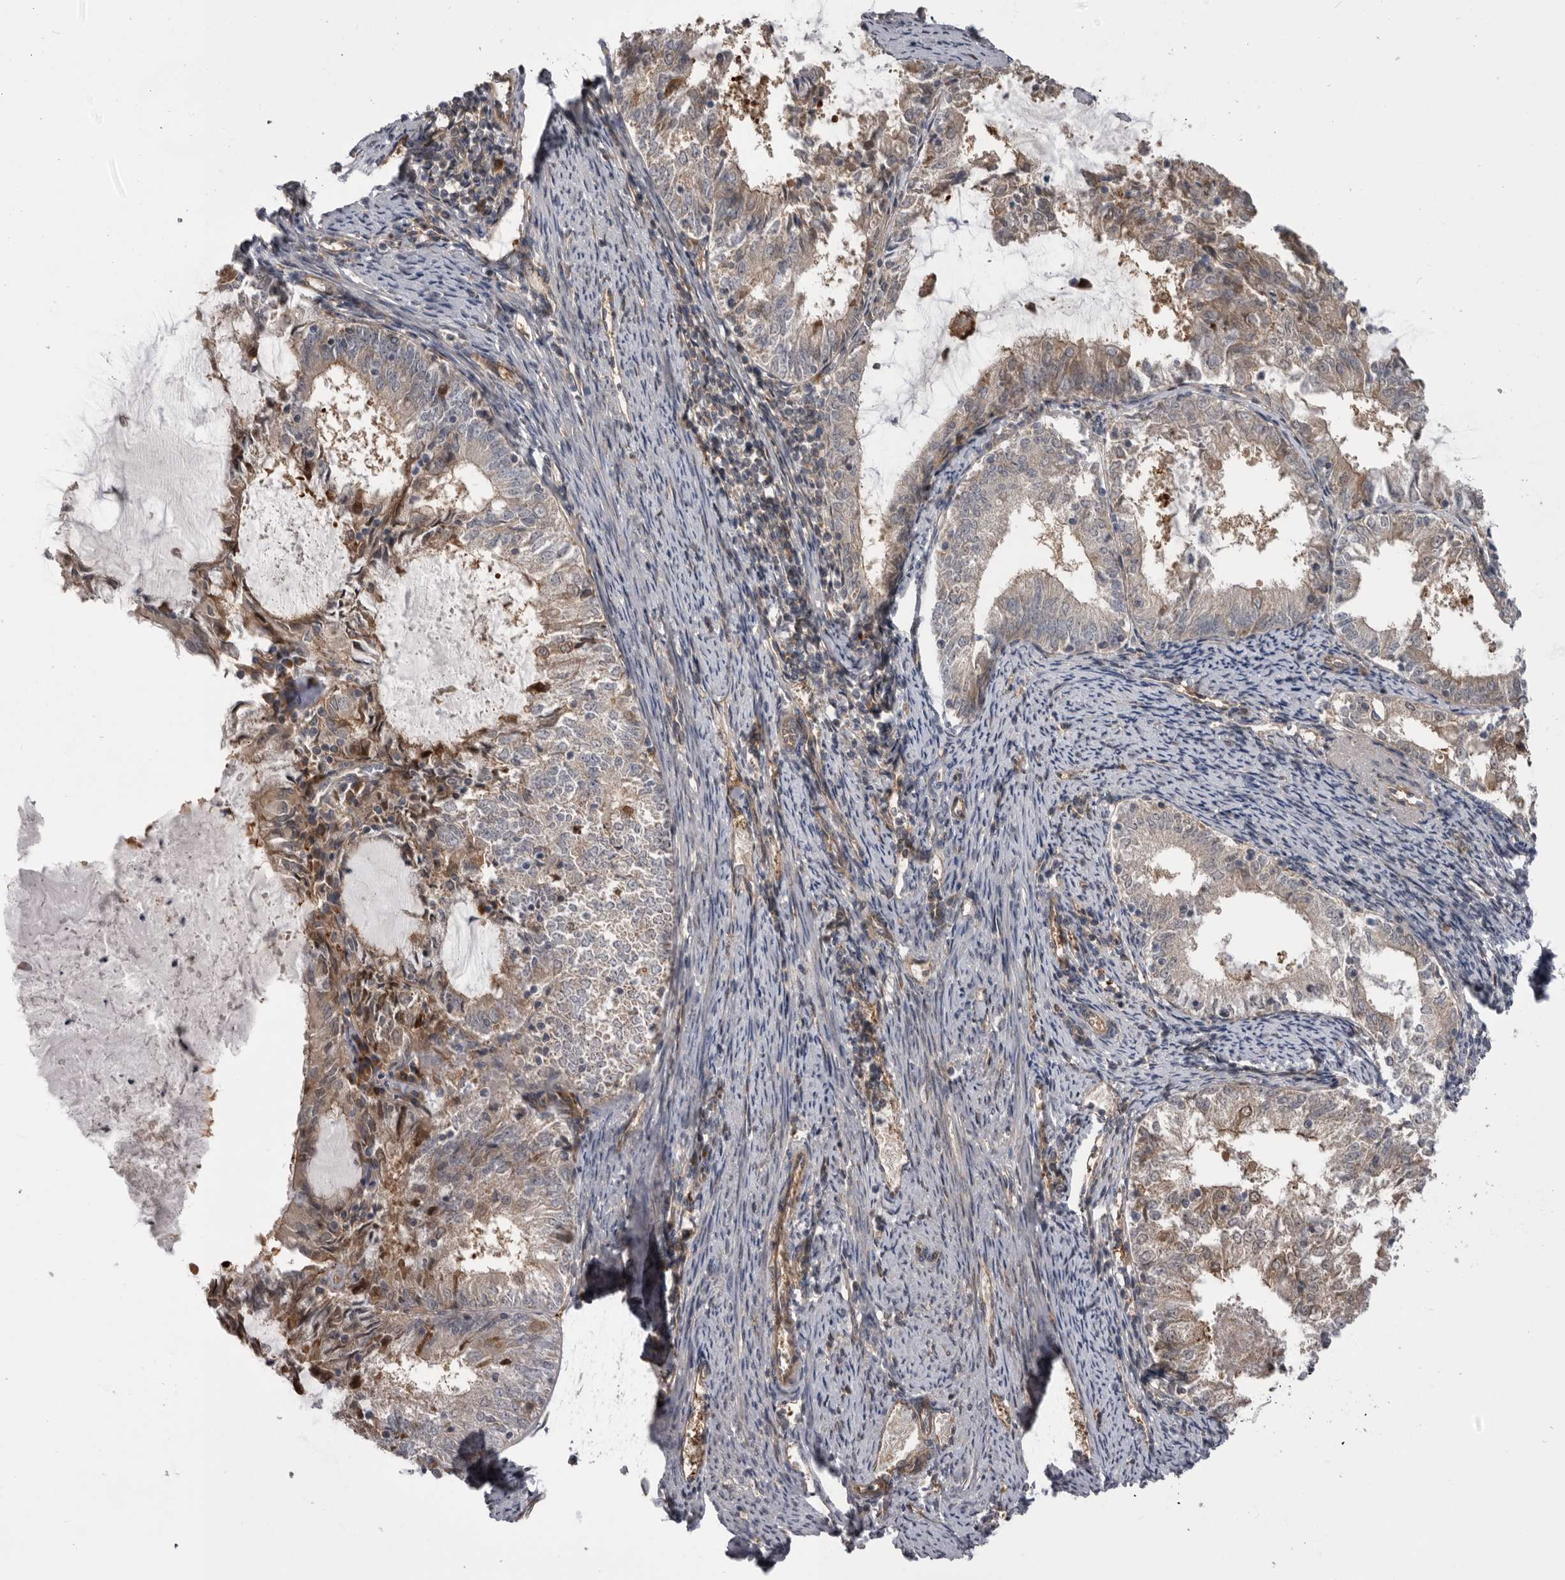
{"staining": {"intensity": "weak", "quantity": "25%-75%", "location": "cytoplasmic/membranous,nuclear"}, "tissue": "endometrial cancer", "cell_type": "Tumor cells", "image_type": "cancer", "snomed": [{"axis": "morphology", "description": "Adenocarcinoma, NOS"}, {"axis": "topography", "description": "Endometrium"}], "caption": "An image showing weak cytoplasmic/membranous and nuclear positivity in approximately 25%-75% of tumor cells in endometrial cancer (adenocarcinoma), as visualized by brown immunohistochemical staining.", "gene": "RAB3GAP2", "patient": {"sex": "female", "age": 57}}